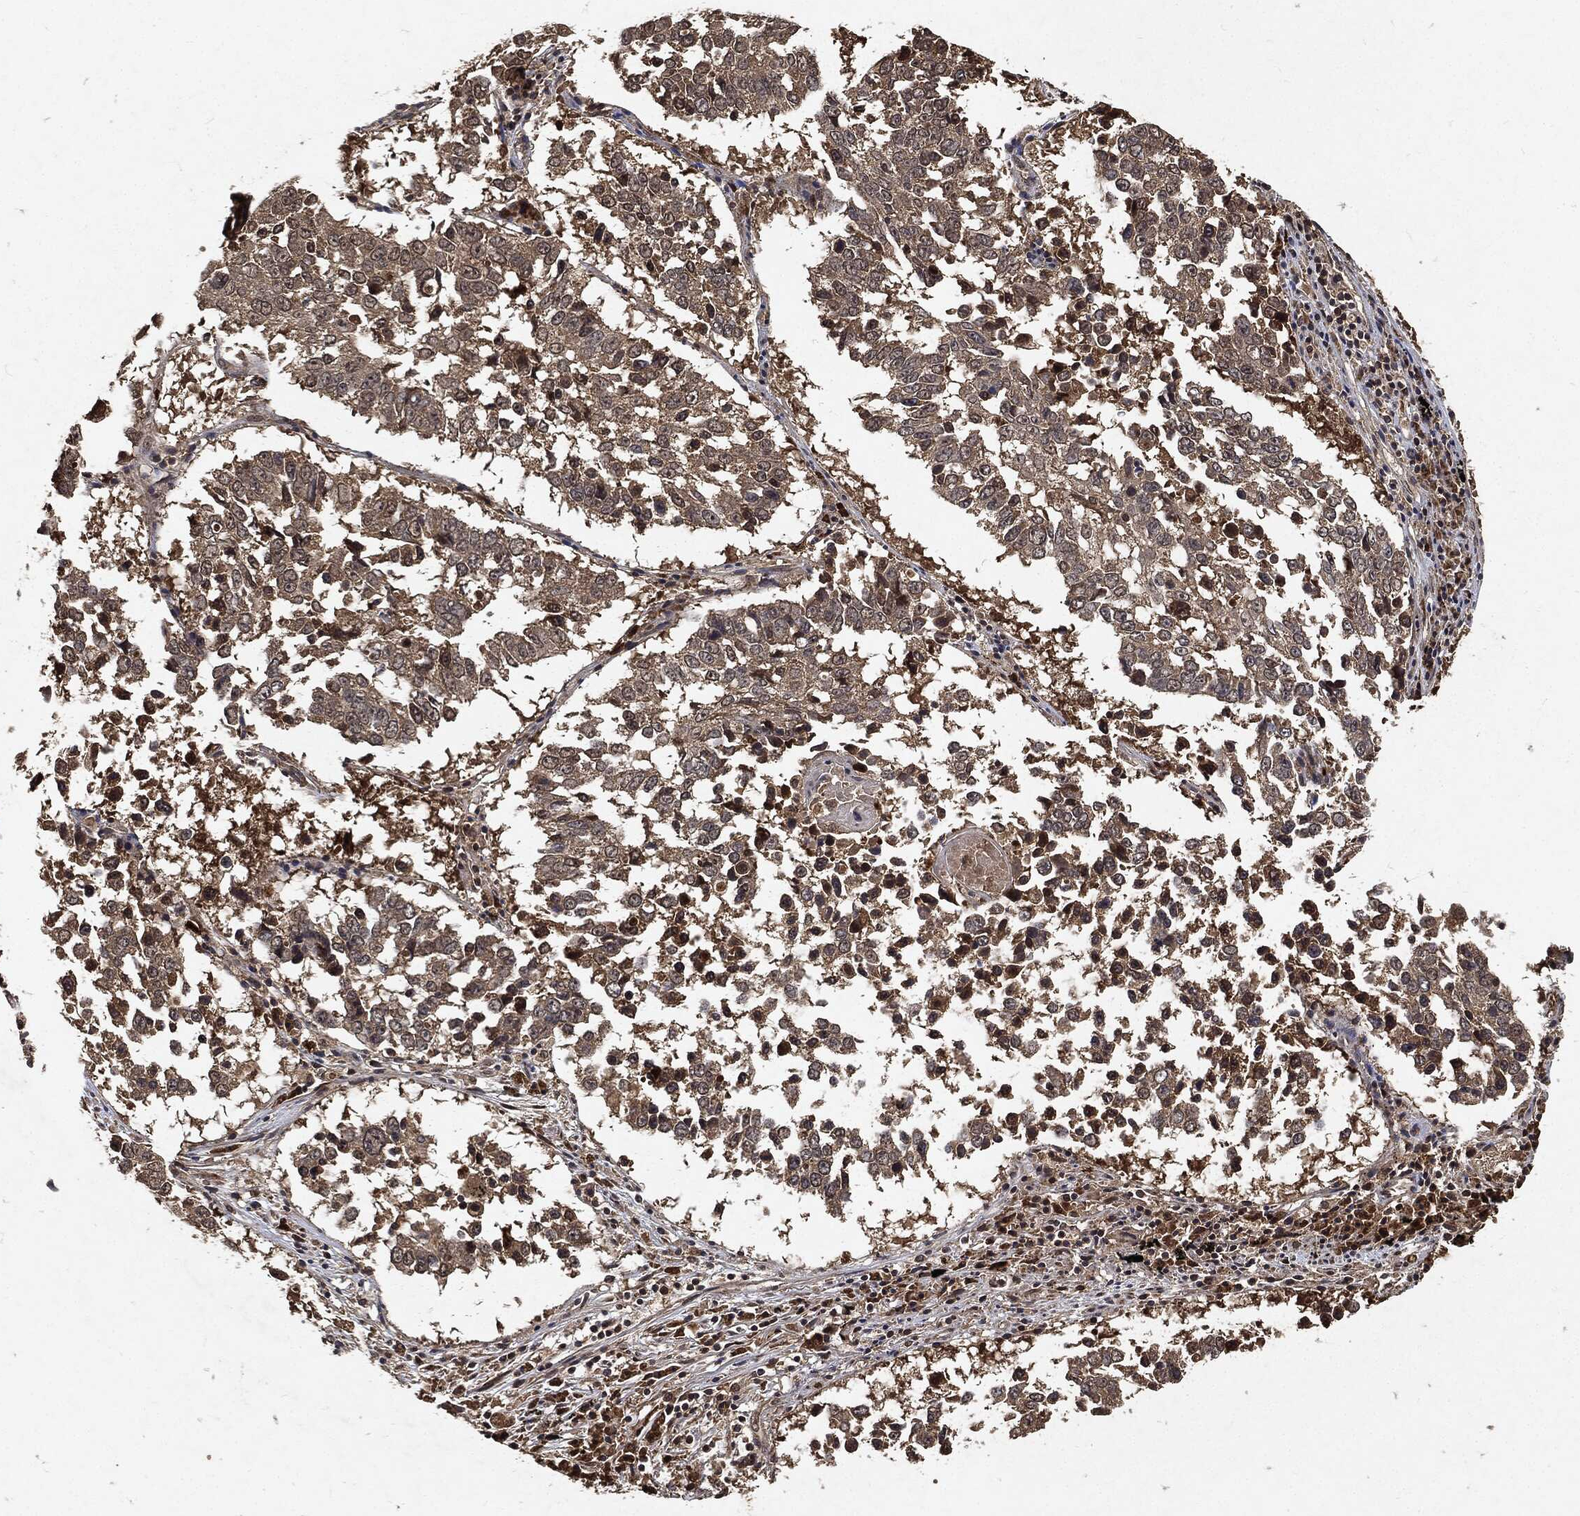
{"staining": {"intensity": "weak", "quantity": ">75%", "location": "cytoplasmic/membranous"}, "tissue": "lung cancer", "cell_type": "Tumor cells", "image_type": "cancer", "snomed": [{"axis": "morphology", "description": "Squamous cell carcinoma, NOS"}, {"axis": "topography", "description": "Lung"}], "caption": "High-magnification brightfield microscopy of squamous cell carcinoma (lung) stained with DAB (3,3'-diaminobenzidine) (brown) and counterstained with hematoxylin (blue). tumor cells exhibit weak cytoplasmic/membranous staining is seen in about>75% of cells.", "gene": "ZNF226", "patient": {"sex": "male", "age": 82}}